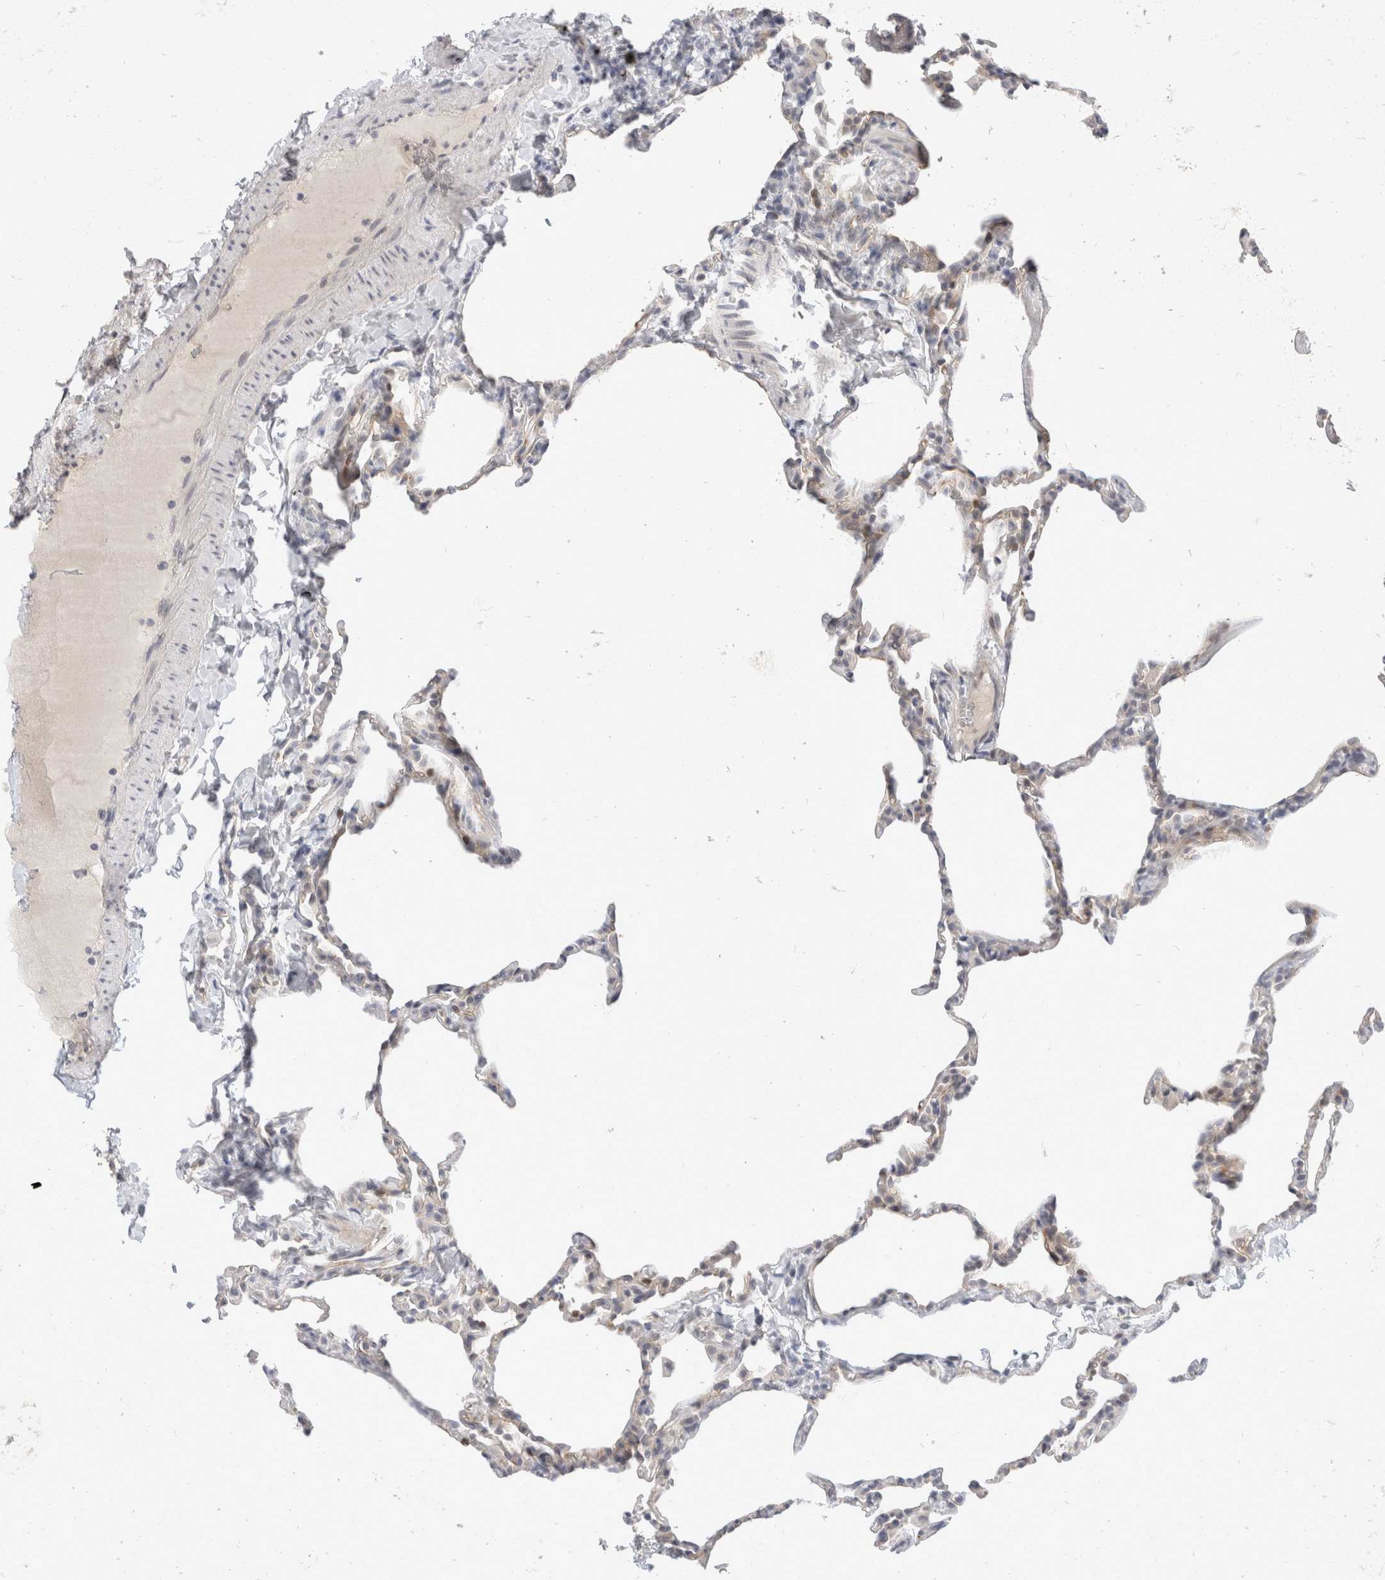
{"staining": {"intensity": "negative", "quantity": "none", "location": "none"}, "tissue": "lung", "cell_type": "Alveolar cells", "image_type": "normal", "snomed": [{"axis": "morphology", "description": "Normal tissue, NOS"}, {"axis": "topography", "description": "Lung"}], "caption": "This image is of unremarkable lung stained with IHC to label a protein in brown with the nuclei are counter-stained blue. There is no expression in alveolar cells.", "gene": "TOM1L2", "patient": {"sex": "male", "age": 20}}